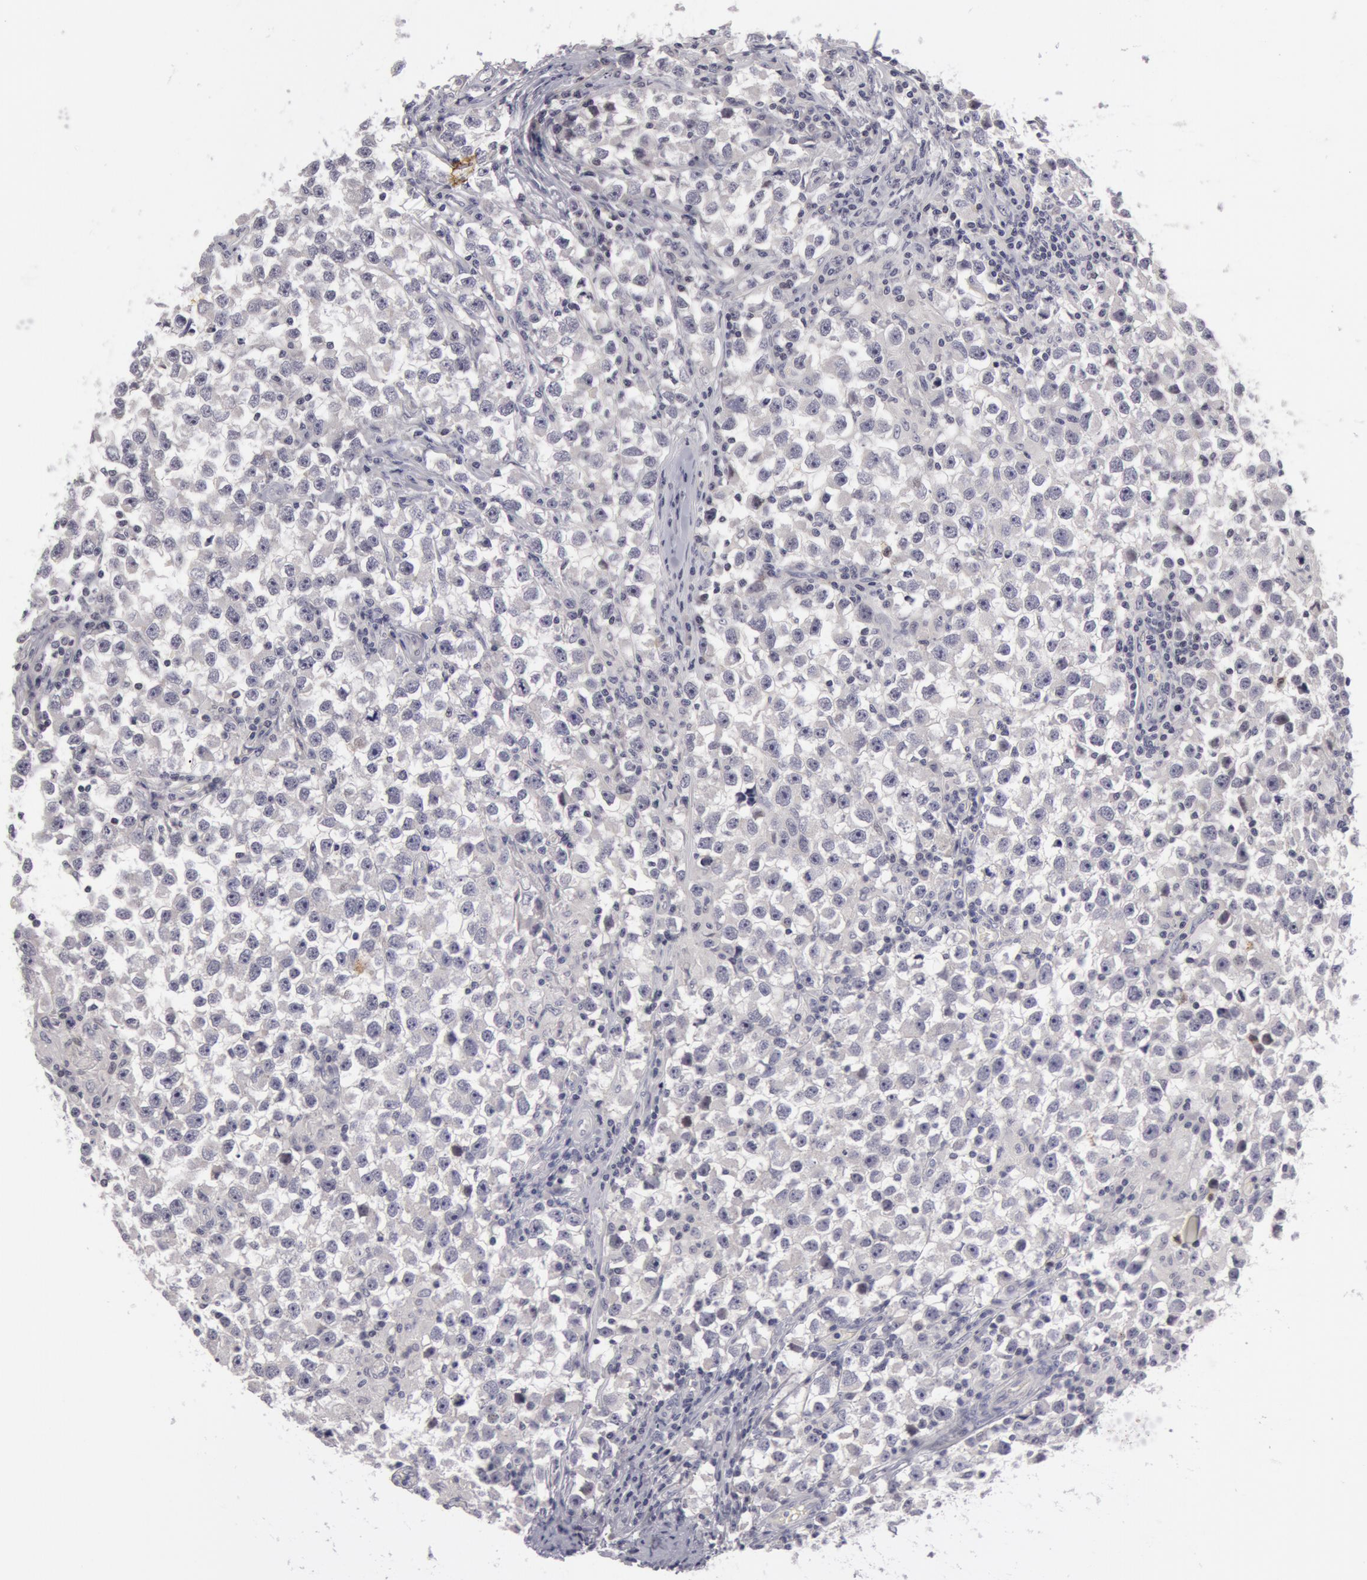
{"staining": {"intensity": "negative", "quantity": "none", "location": "none"}, "tissue": "testis cancer", "cell_type": "Tumor cells", "image_type": "cancer", "snomed": [{"axis": "morphology", "description": "Seminoma, NOS"}, {"axis": "topography", "description": "Testis"}], "caption": "DAB immunohistochemical staining of testis seminoma displays no significant positivity in tumor cells. (Stains: DAB (3,3'-diaminobenzidine) immunohistochemistry with hematoxylin counter stain, Microscopy: brightfield microscopy at high magnification).", "gene": "NLGN4X", "patient": {"sex": "male", "age": 33}}